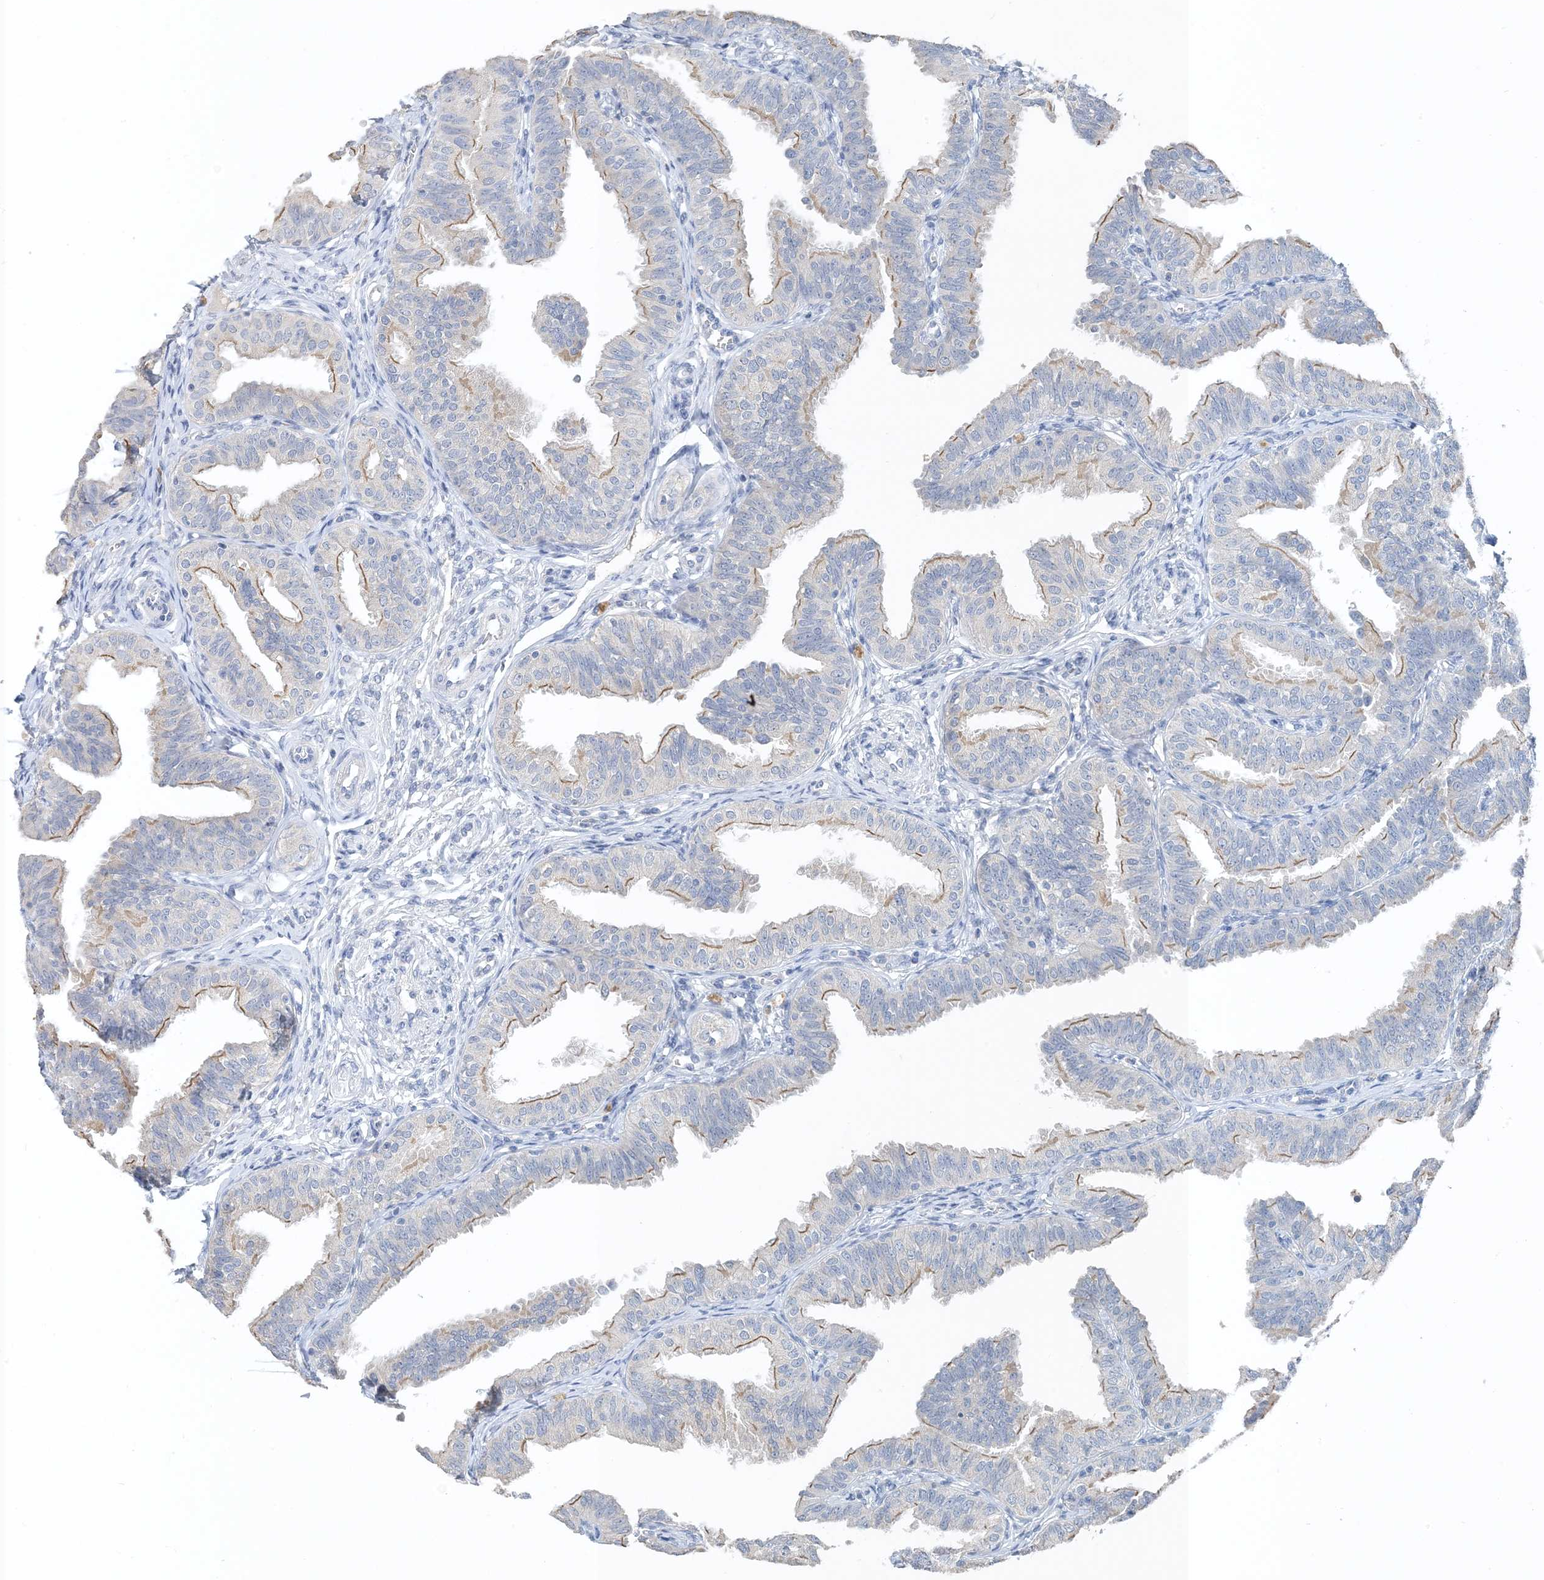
{"staining": {"intensity": "moderate", "quantity": "<25%", "location": "cytoplasmic/membranous"}, "tissue": "fallopian tube", "cell_type": "Glandular cells", "image_type": "normal", "snomed": [{"axis": "morphology", "description": "Normal tissue, NOS"}, {"axis": "topography", "description": "Fallopian tube"}], "caption": "Brown immunohistochemical staining in benign human fallopian tube shows moderate cytoplasmic/membranous expression in about <25% of glandular cells. (IHC, brightfield microscopy, high magnification).", "gene": "CTRL", "patient": {"sex": "female", "age": 35}}